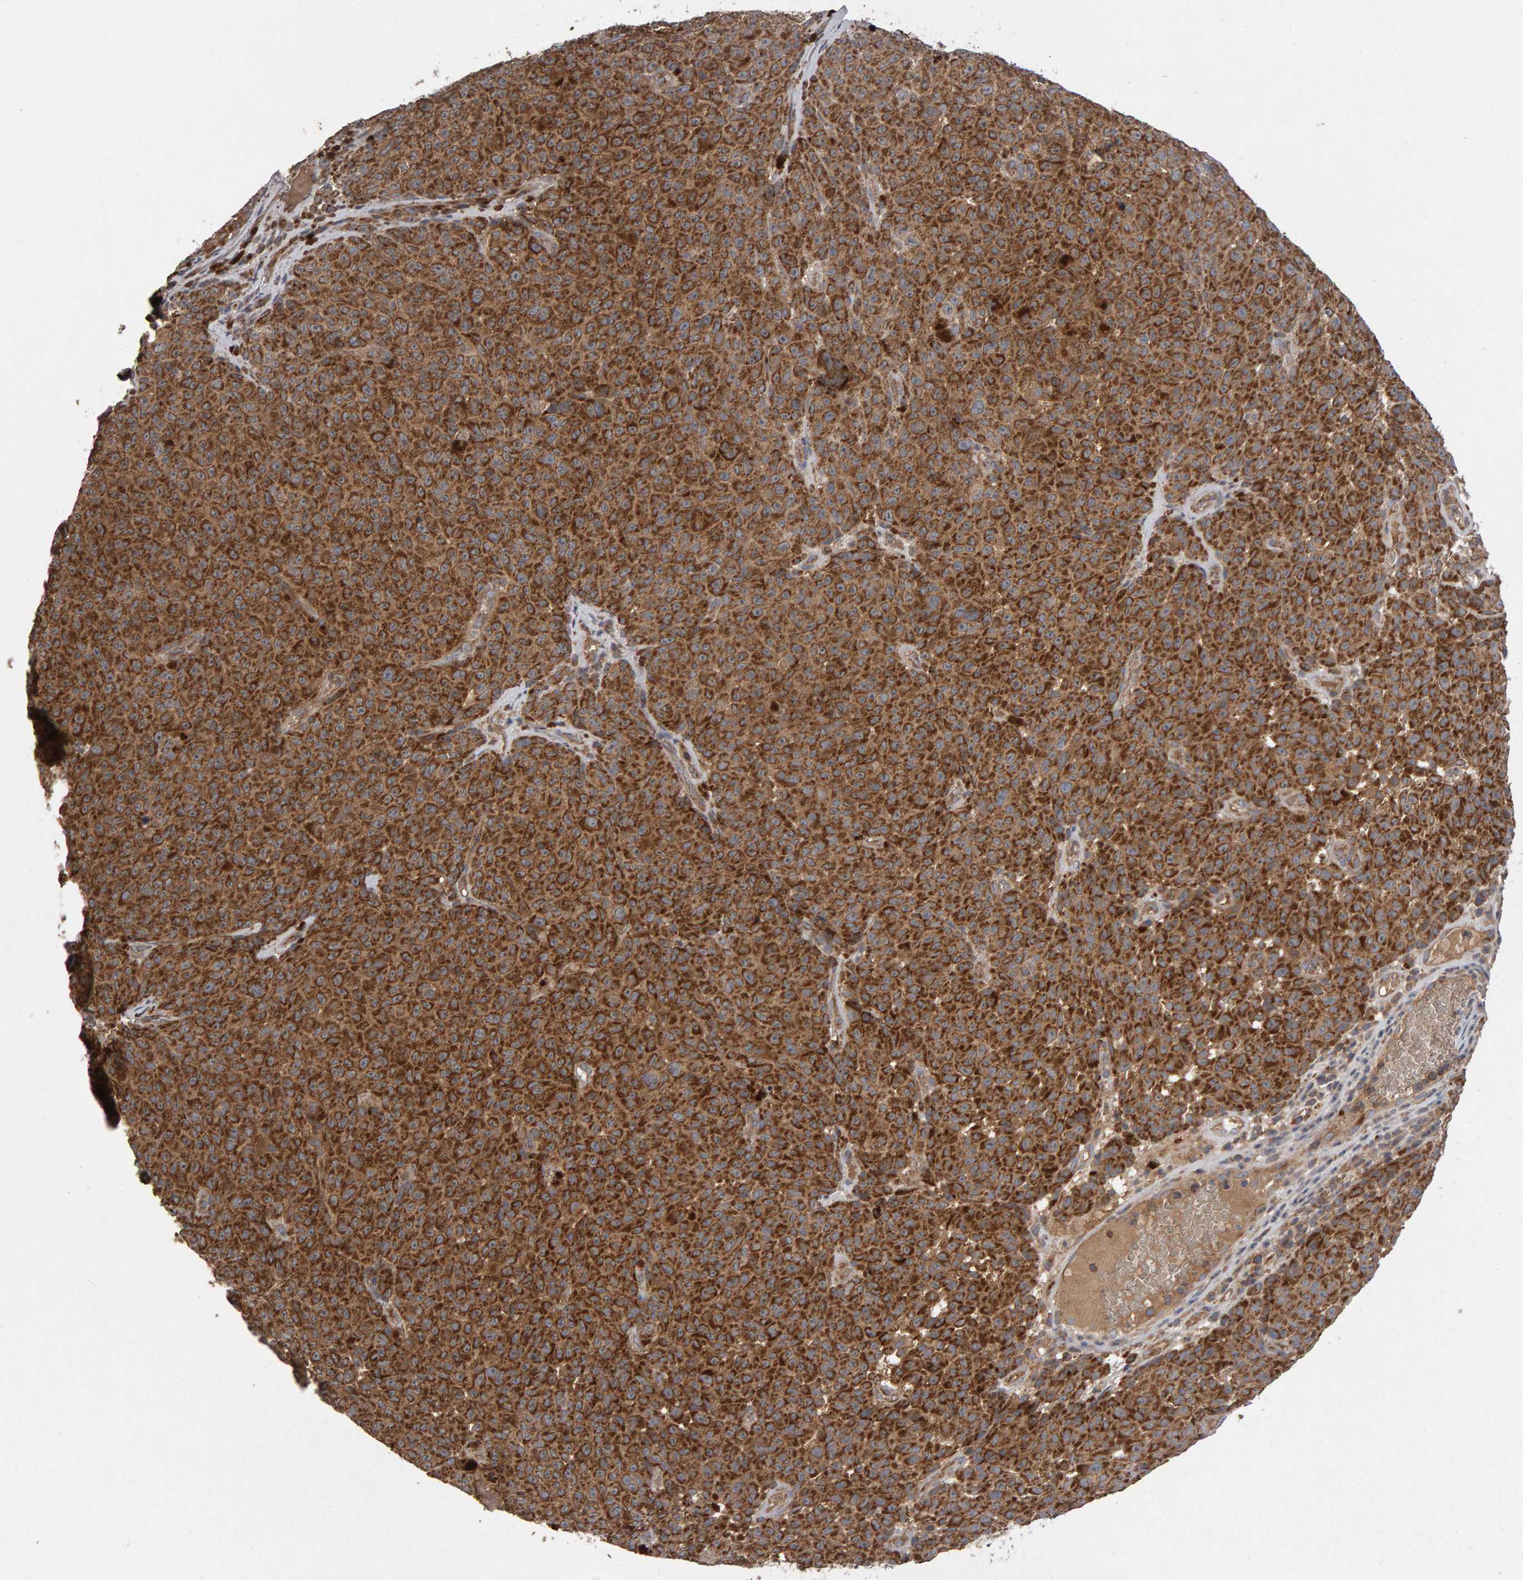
{"staining": {"intensity": "moderate", "quantity": ">75%", "location": "cytoplasmic/membranous"}, "tissue": "melanoma", "cell_type": "Tumor cells", "image_type": "cancer", "snomed": [{"axis": "morphology", "description": "Malignant melanoma, NOS"}, {"axis": "topography", "description": "Skin"}], "caption": "Immunohistochemical staining of human melanoma exhibits medium levels of moderate cytoplasmic/membranous protein staining in approximately >75% of tumor cells.", "gene": "PGS1", "patient": {"sex": "female", "age": 82}}